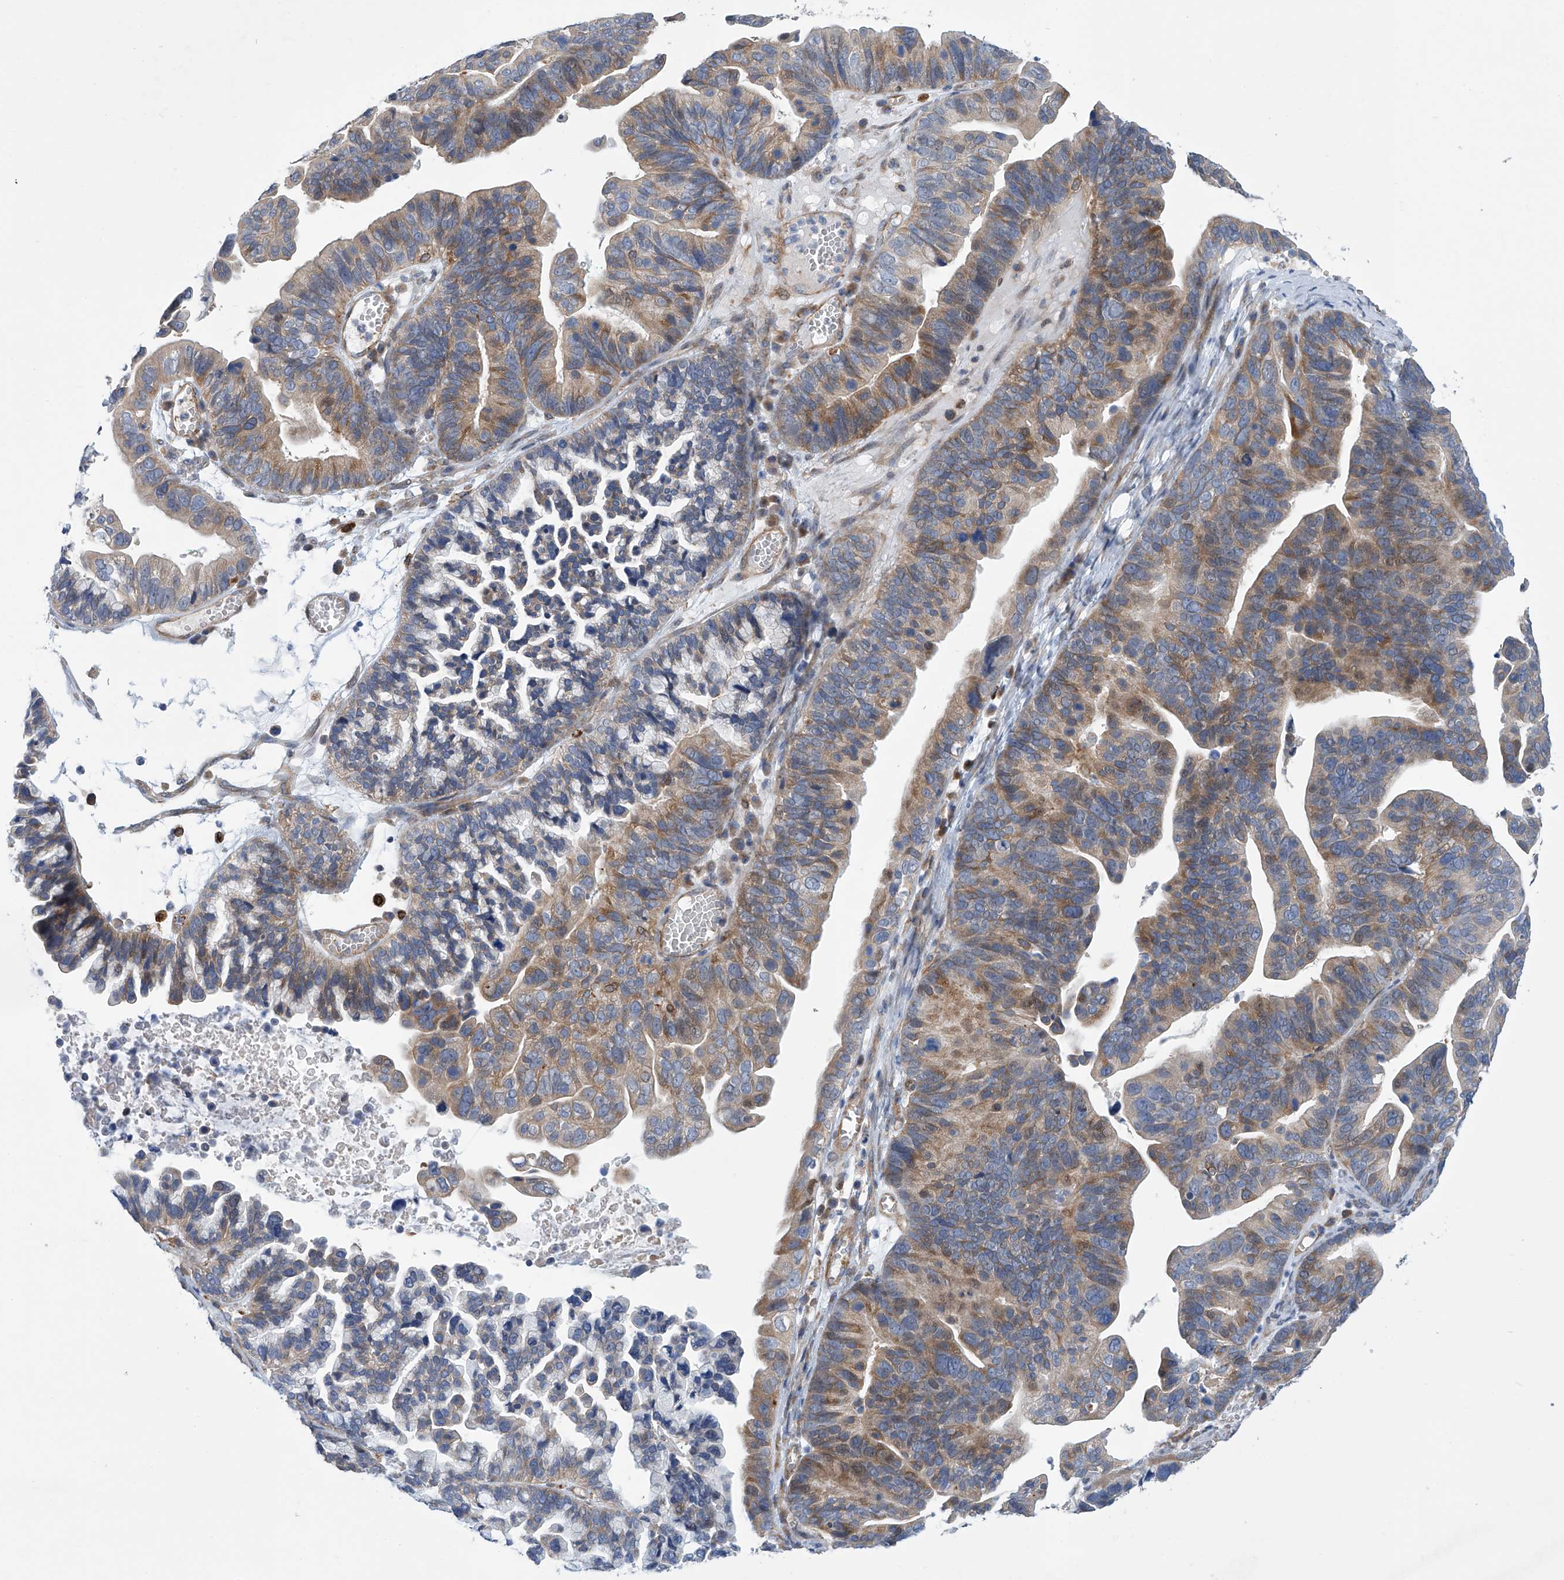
{"staining": {"intensity": "moderate", "quantity": "25%-75%", "location": "cytoplasmic/membranous"}, "tissue": "ovarian cancer", "cell_type": "Tumor cells", "image_type": "cancer", "snomed": [{"axis": "morphology", "description": "Cystadenocarcinoma, serous, NOS"}, {"axis": "topography", "description": "Ovary"}], "caption": "Immunohistochemical staining of human ovarian cancer demonstrates medium levels of moderate cytoplasmic/membranous expression in approximately 25%-75% of tumor cells.", "gene": "TNN", "patient": {"sex": "female", "age": 56}}